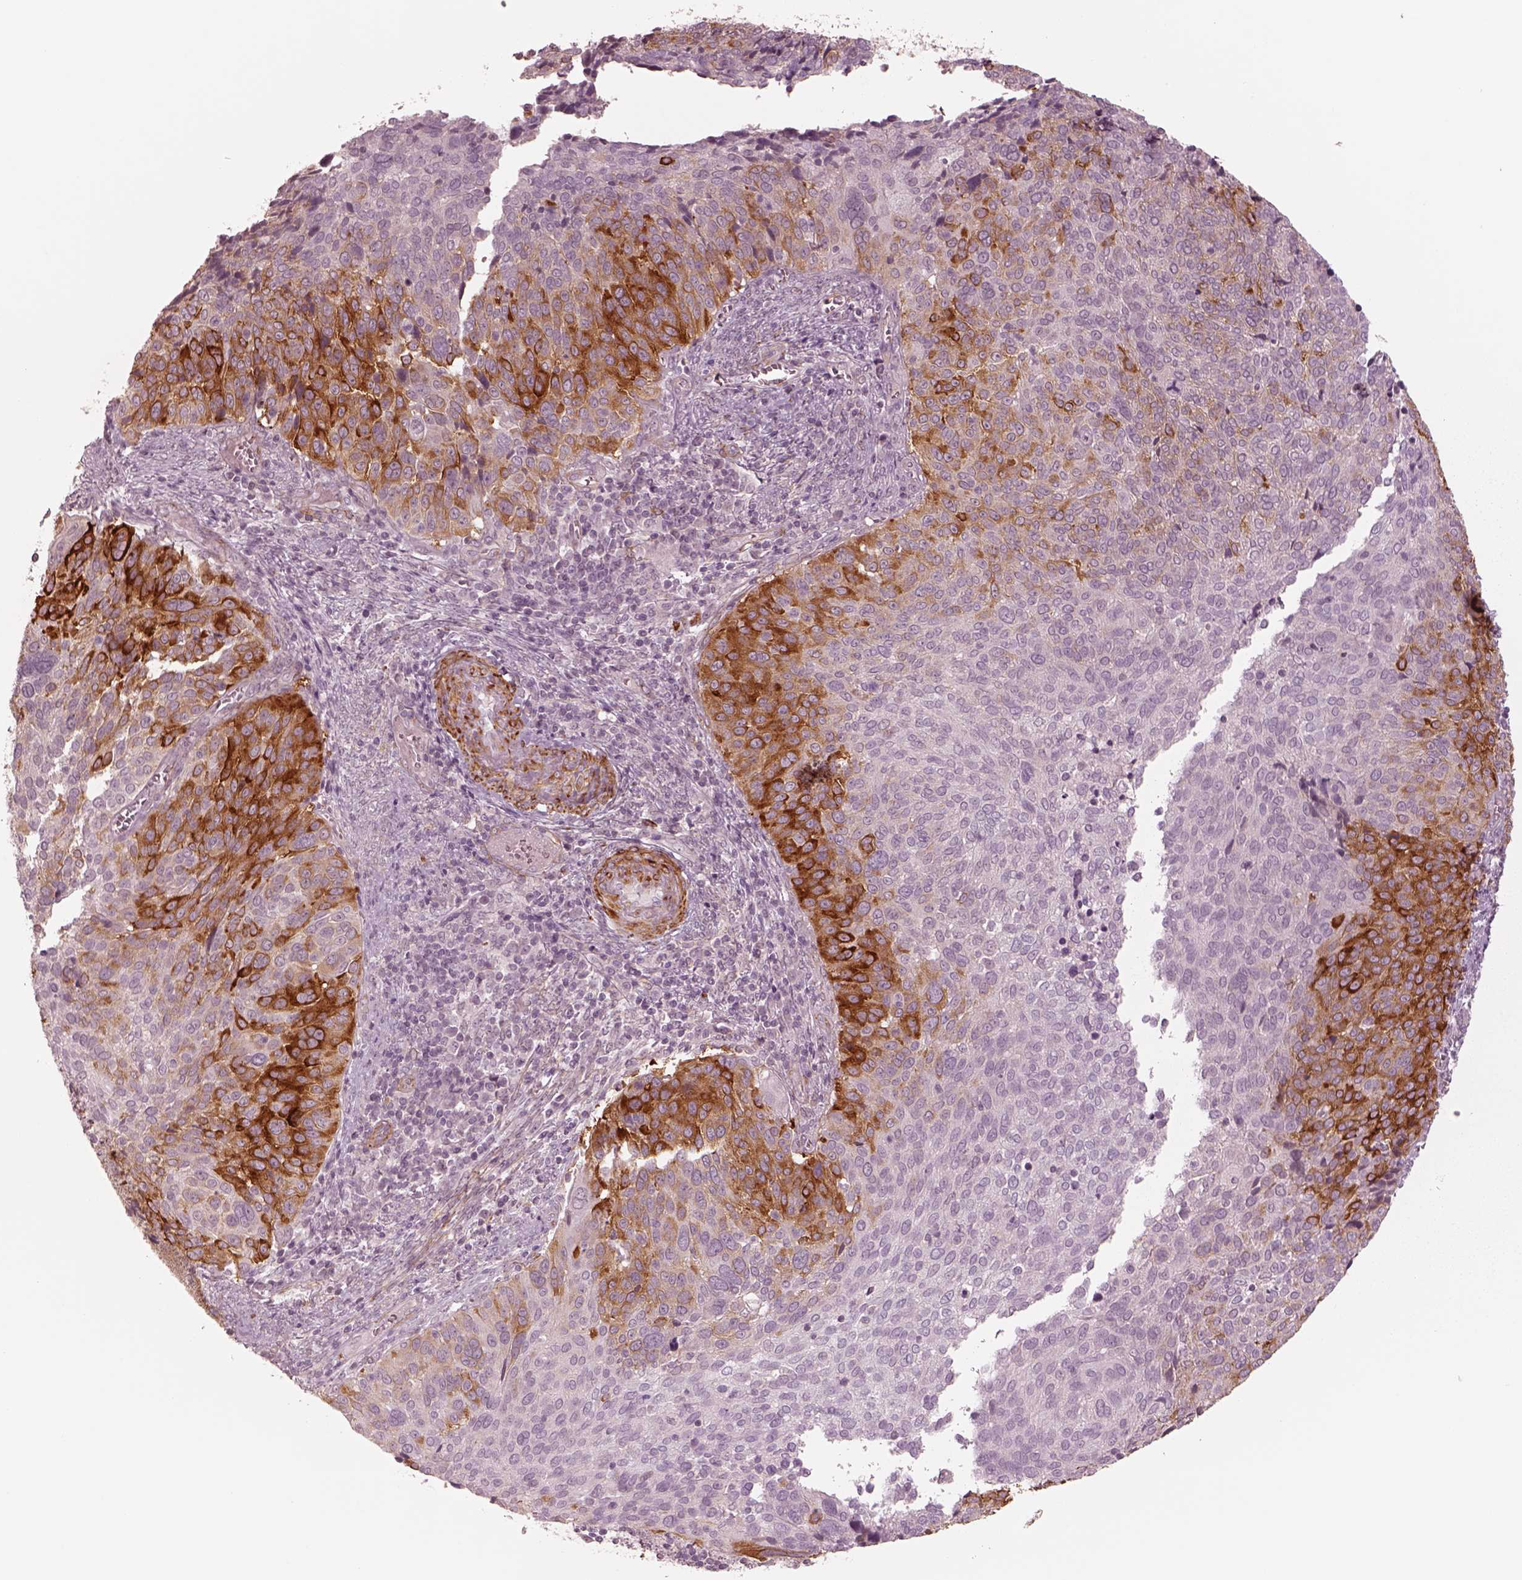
{"staining": {"intensity": "strong", "quantity": "<25%", "location": "cytoplasmic/membranous"}, "tissue": "cervical cancer", "cell_type": "Tumor cells", "image_type": "cancer", "snomed": [{"axis": "morphology", "description": "Squamous cell carcinoma, NOS"}, {"axis": "topography", "description": "Cervix"}], "caption": "Protein expression analysis of cervical cancer (squamous cell carcinoma) reveals strong cytoplasmic/membranous positivity in about <25% of tumor cells.", "gene": "DNAAF9", "patient": {"sex": "female", "age": 39}}